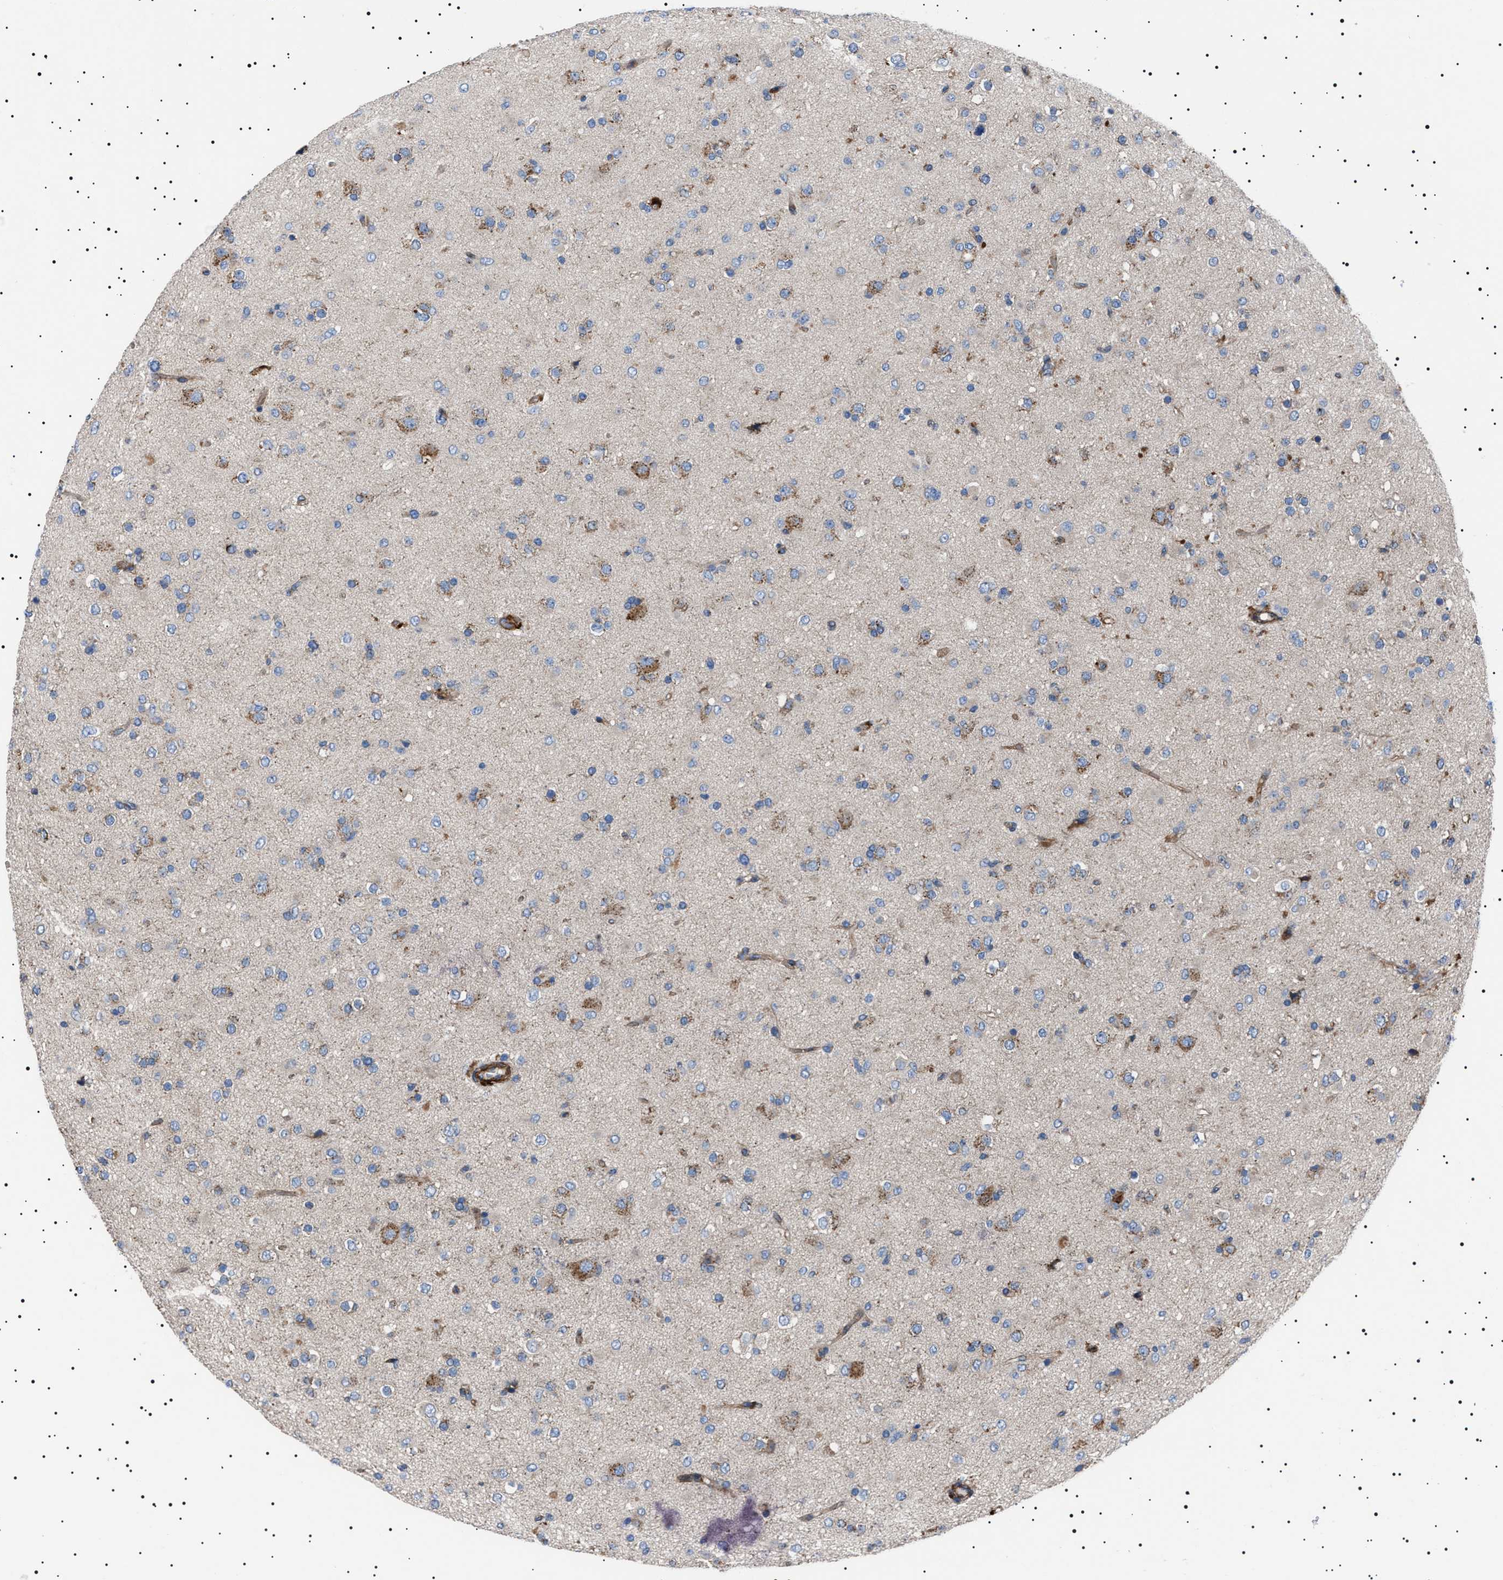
{"staining": {"intensity": "moderate", "quantity": "<25%", "location": "cytoplasmic/membranous"}, "tissue": "glioma", "cell_type": "Tumor cells", "image_type": "cancer", "snomed": [{"axis": "morphology", "description": "Glioma, malignant, Low grade"}, {"axis": "topography", "description": "Brain"}], "caption": "Glioma stained with a protein marker reveals moderate staining in tumor cells.", "gene": "NEU1", "patient": {"sex": "male", "age": 65}}